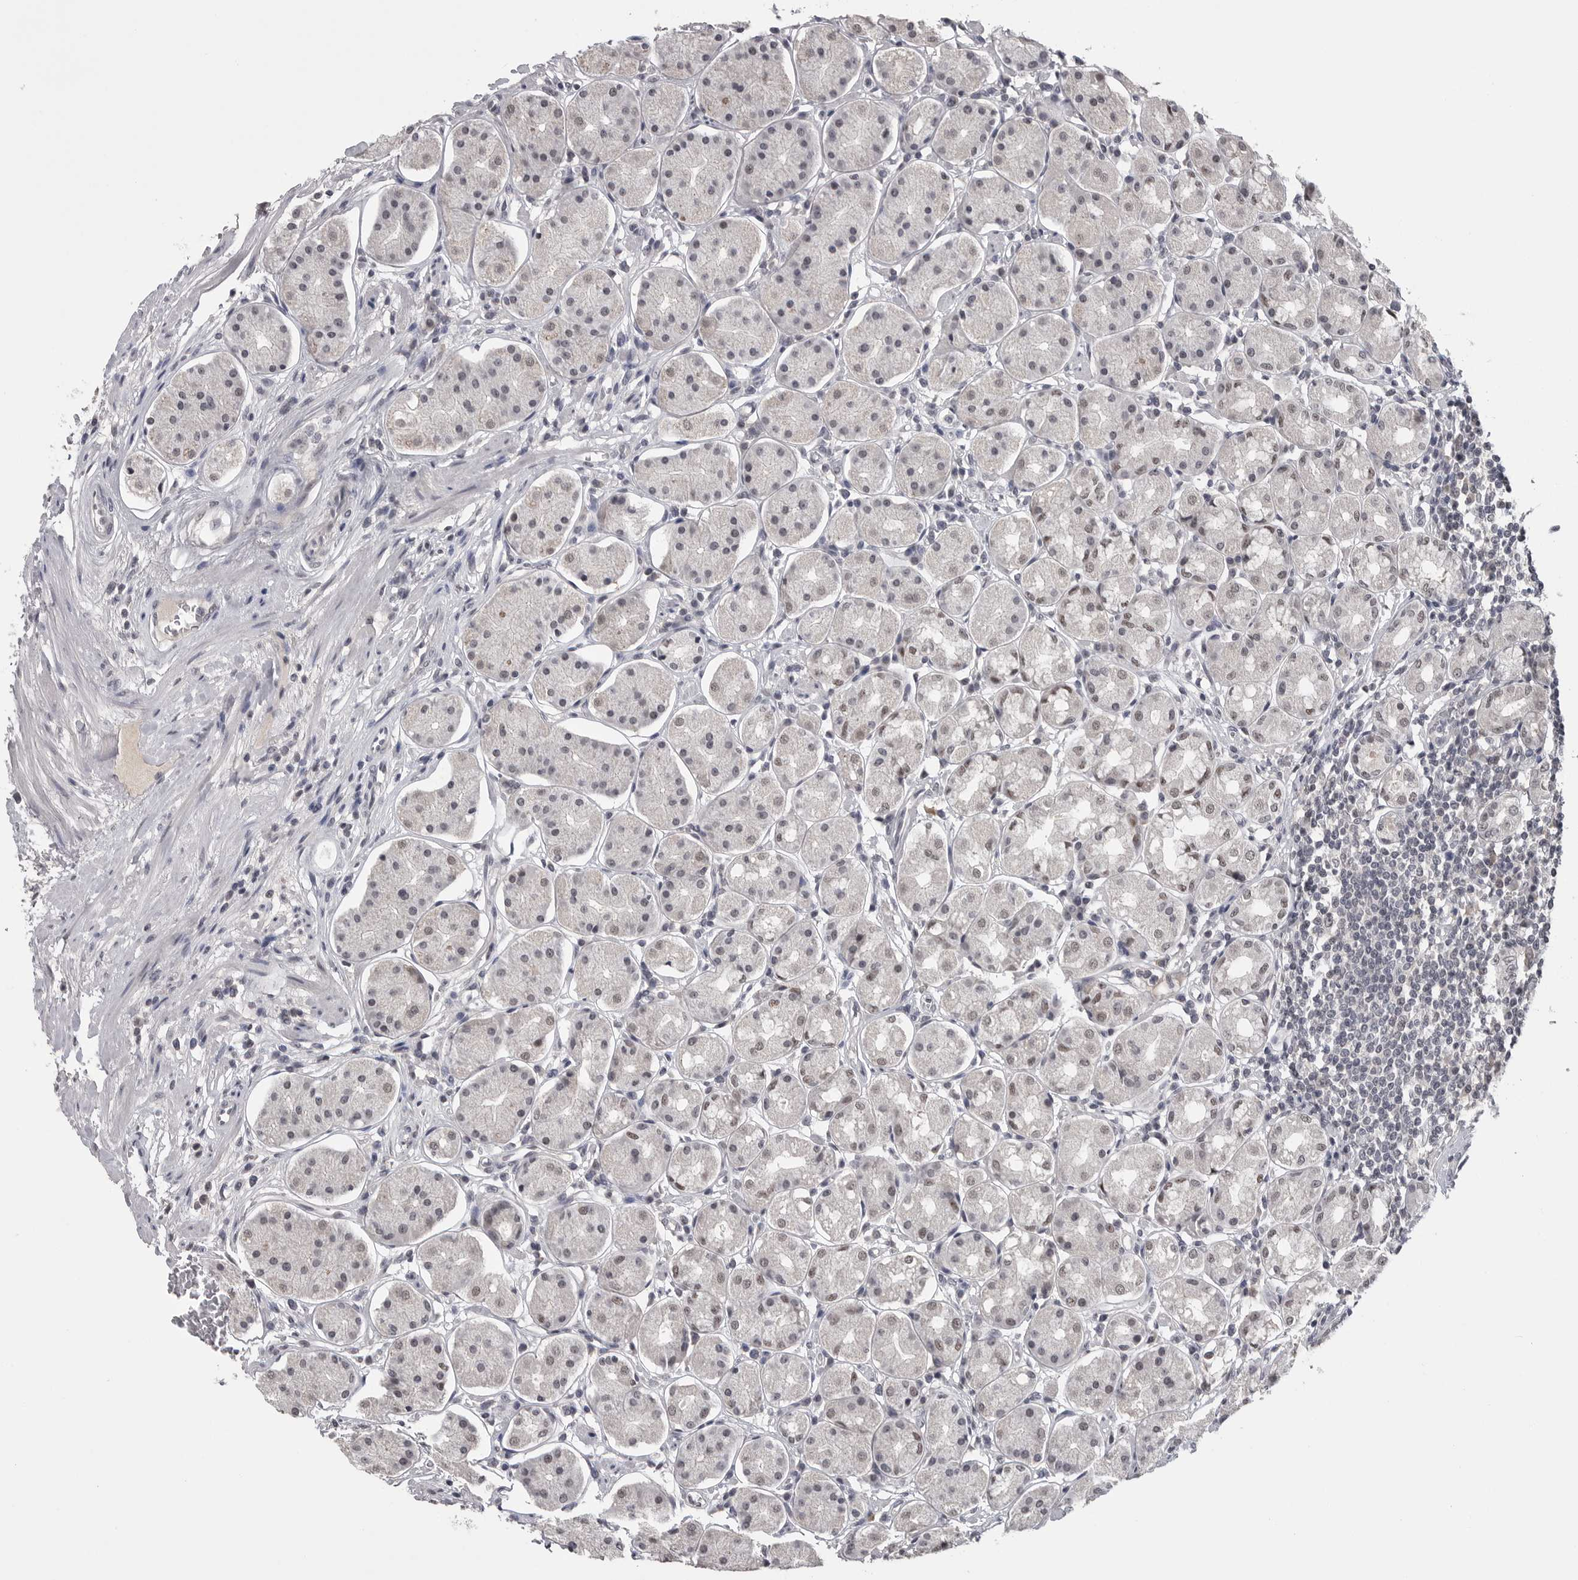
{"staining": {"intensity": "weak", "quantity": ">75%", "location": "nuclear"}, "tissue": "stomach", "cell_type": "Glandular cells", "image_type": "normal", "snomed": [{"axis": "morphology", "description": "Normal tissue, NOS"}, {"axis": "topography", "description": "Stomach"}, {"axis": "topography", "description": "Stomach, lower"}], "caption": "The histopathology image shows a brown stain indicating the presence of a protein in the nuclear of glandular cells in stomach.", "gene": "DLG2", "patient": {"sex": "female", "age": 56}}